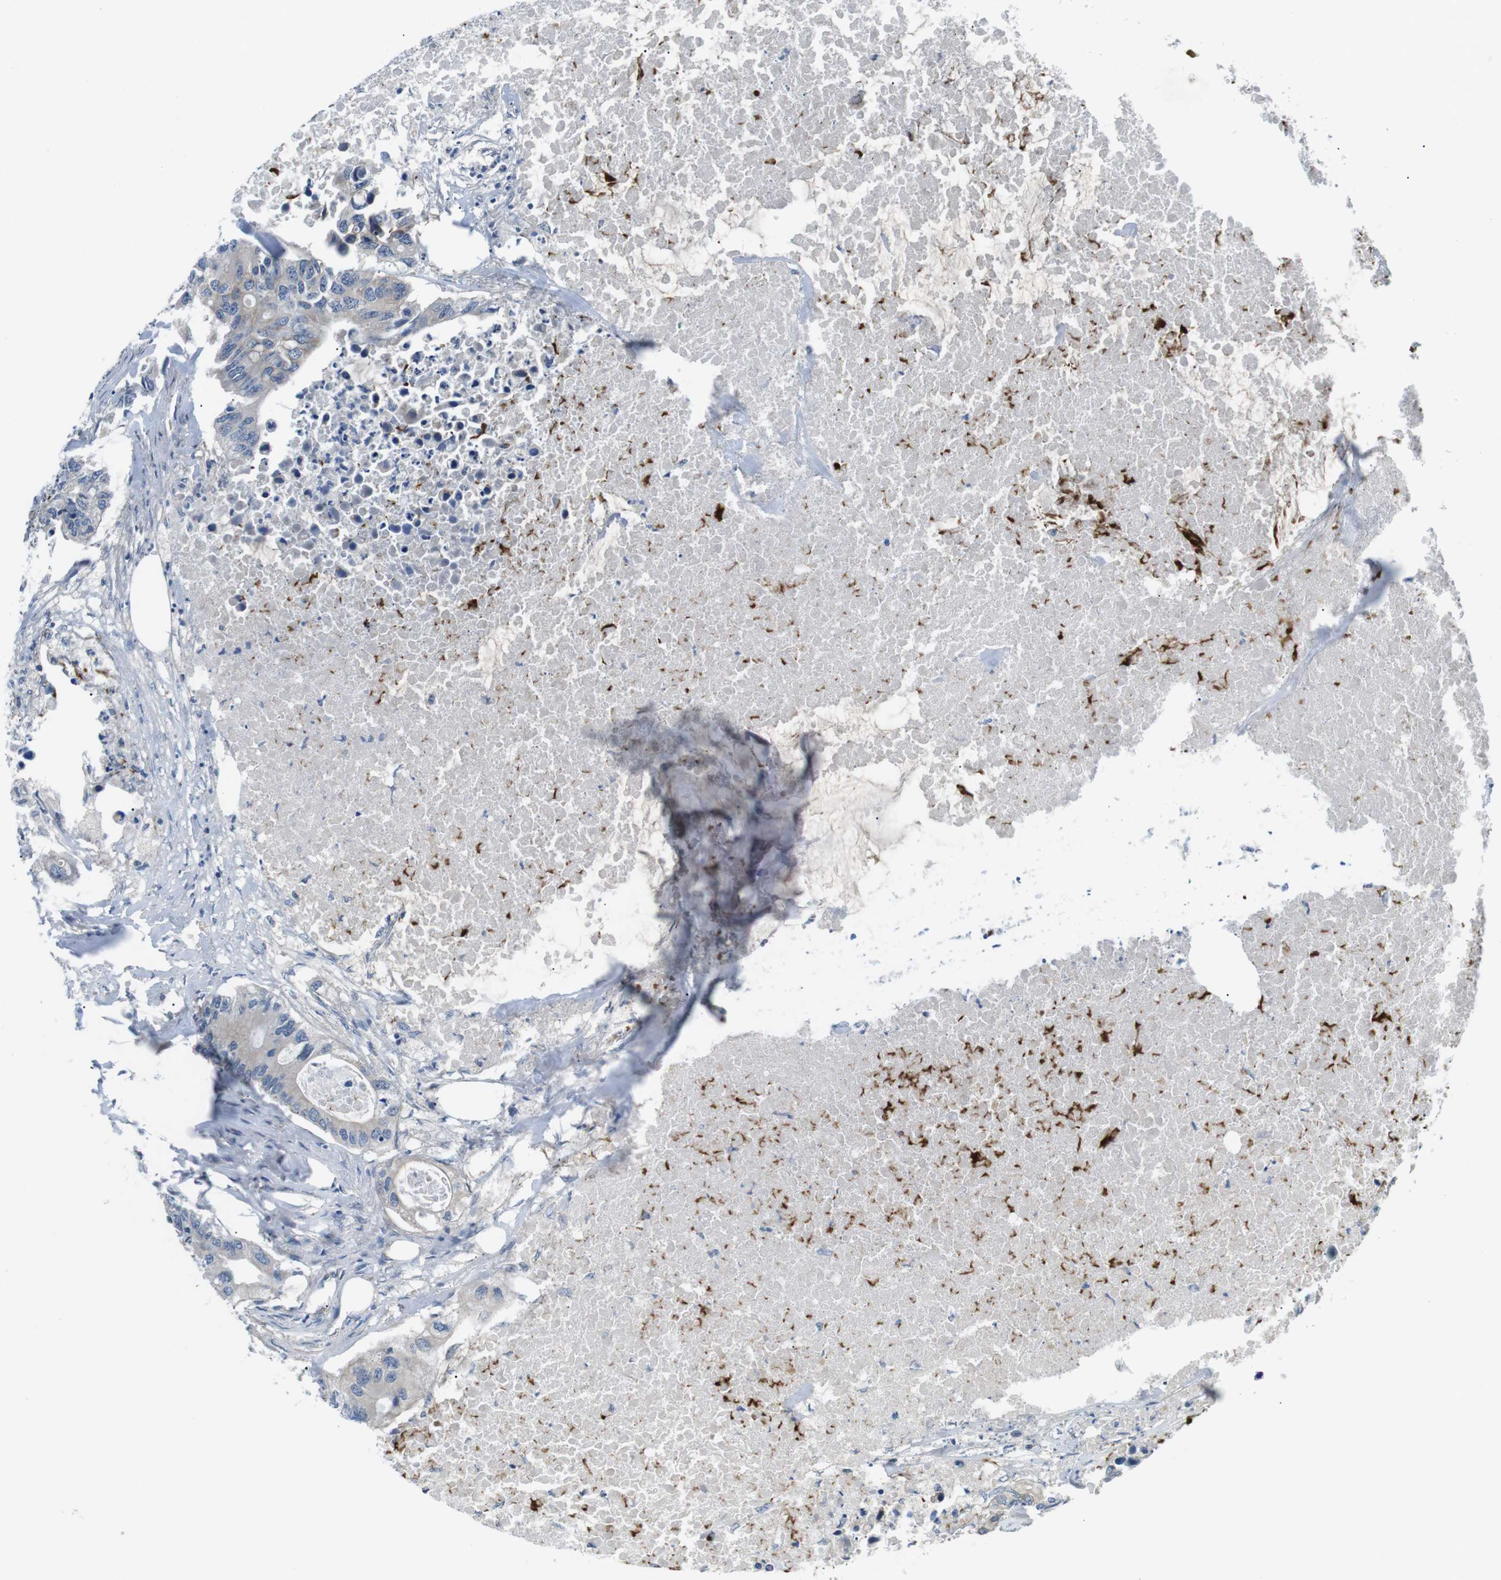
{"staining": {"intensity": "negative", "quantity": "none", "location": "none"}, "tissue": "colorectal cancer", "cell_type": "Tumor cells", "image_type": "cancer", "snomed": [{"axis": "morphology", "description": "Adenocarcinoma, NOS"}, {"axis": "topography", "description": "Colon"}], "caption": "Tumor cells are negative for protein expression in human colorectal cancer.", "gene": "WSCD1", "patient": {"sex": "male", "age": 71}}